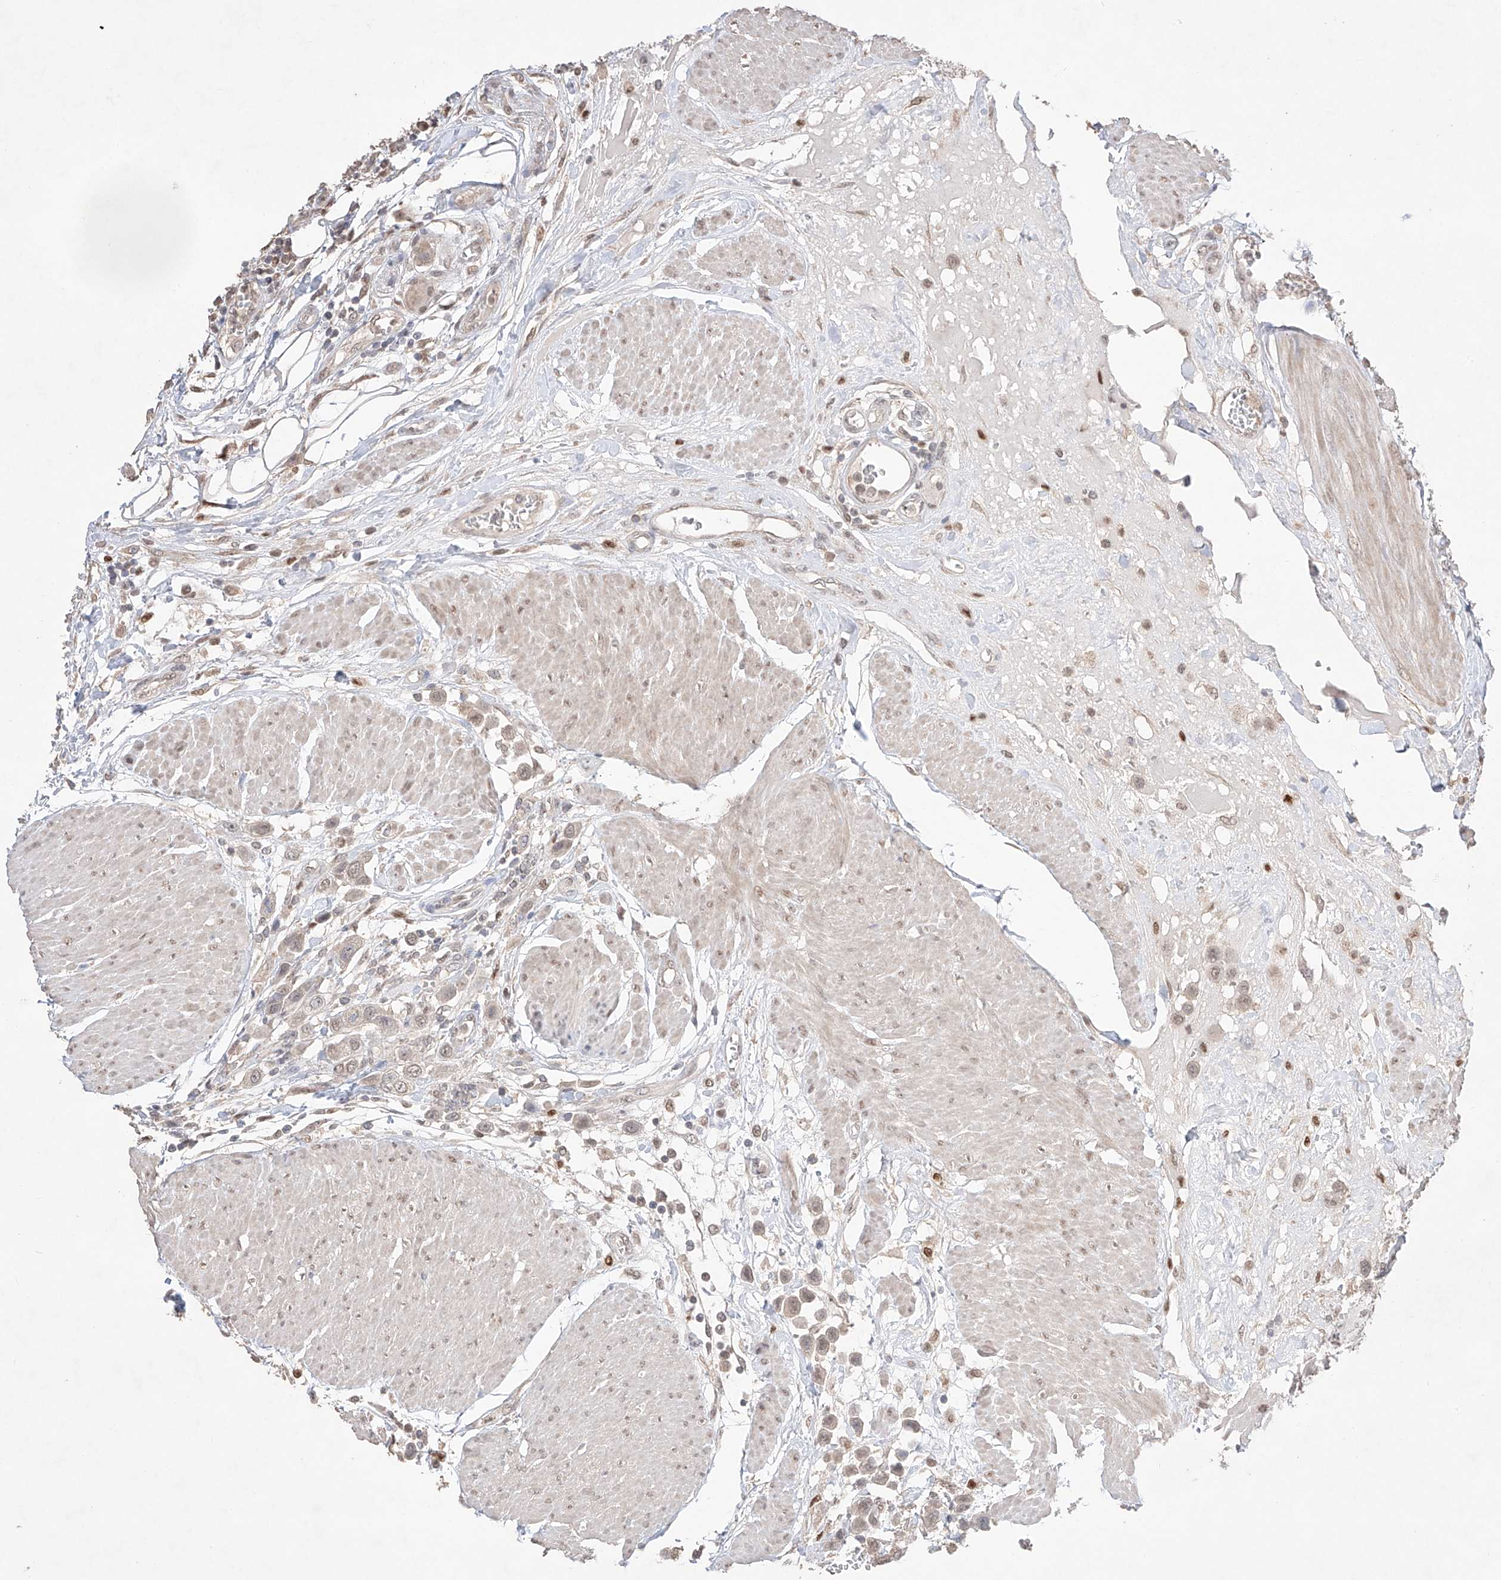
{"staining": {"intensity": "weak", "quantity": "<25%", "location": "nuclear"}, "tissue": "urothelial cancer", "cell_type": "Tumor cells", "image_type": "cancer", "snomed": [{"axis": "morphology", "description": "Urothelial carcinoma, High grade"}, {"axis": "topography", "description": "Urinary bladder"}], "caption": "Human urothelial cancer stained for a protein using immunohistochemistry displays no expression in tumor cells.", "gene": "APIP", "patient": {"sex": "male", "age": 50}}